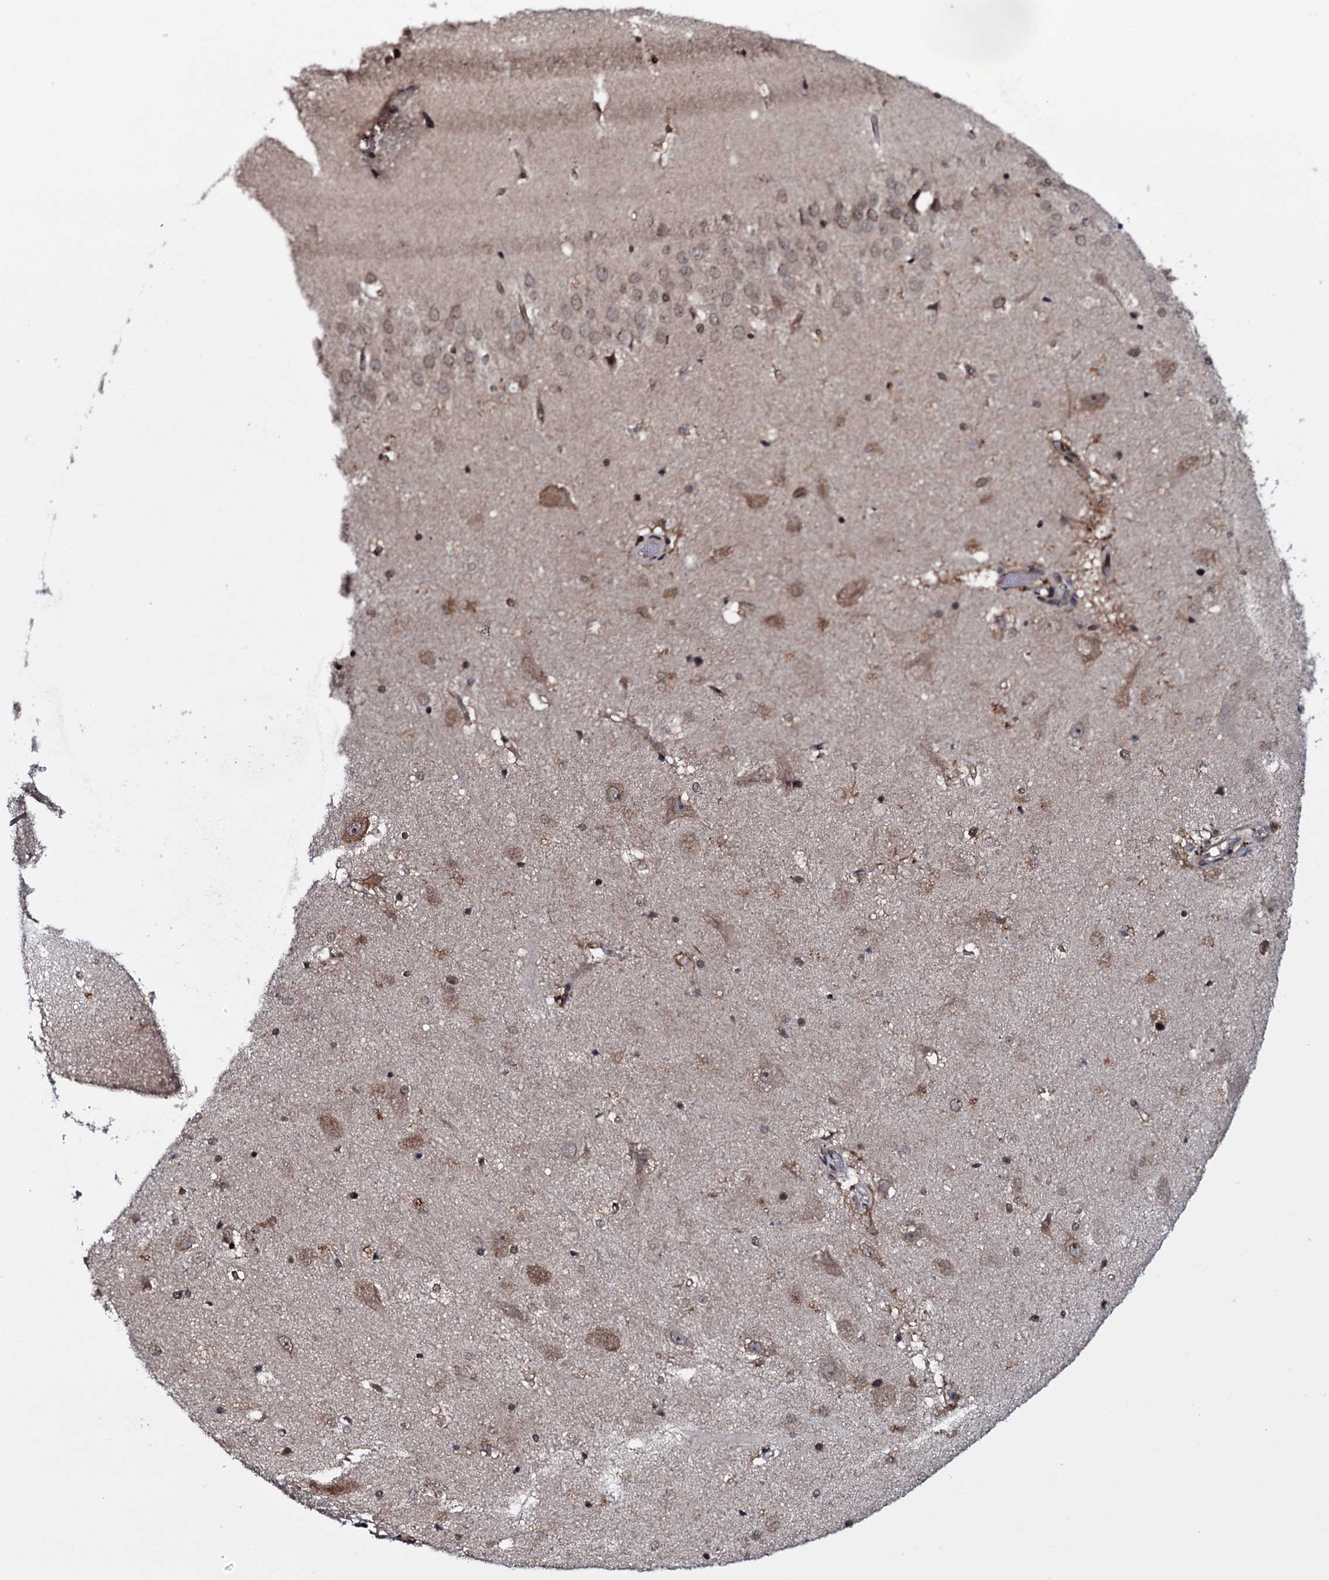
{"staining": {"intensity": "moderate", "quantity": "25%-75%", "location": "cytoplasmic/membranous"}, "tissue": "hippocampus", "cell_type": "Glial cells", "image_type": "normal", "snomed": [{"axis": "morphology", "description": "Normal tissue, NOS"}, {"axis": "topography", "description": "Hippocampus"}], "caption": "Benign hippocampus exhibits moderate cytoplasmic/membranous staining in approximately 25%-75% of glial cells, visualized by immunohistochemistry.", "gene": "HDDC3", "patient": {"sex": "female", "age": 52}}